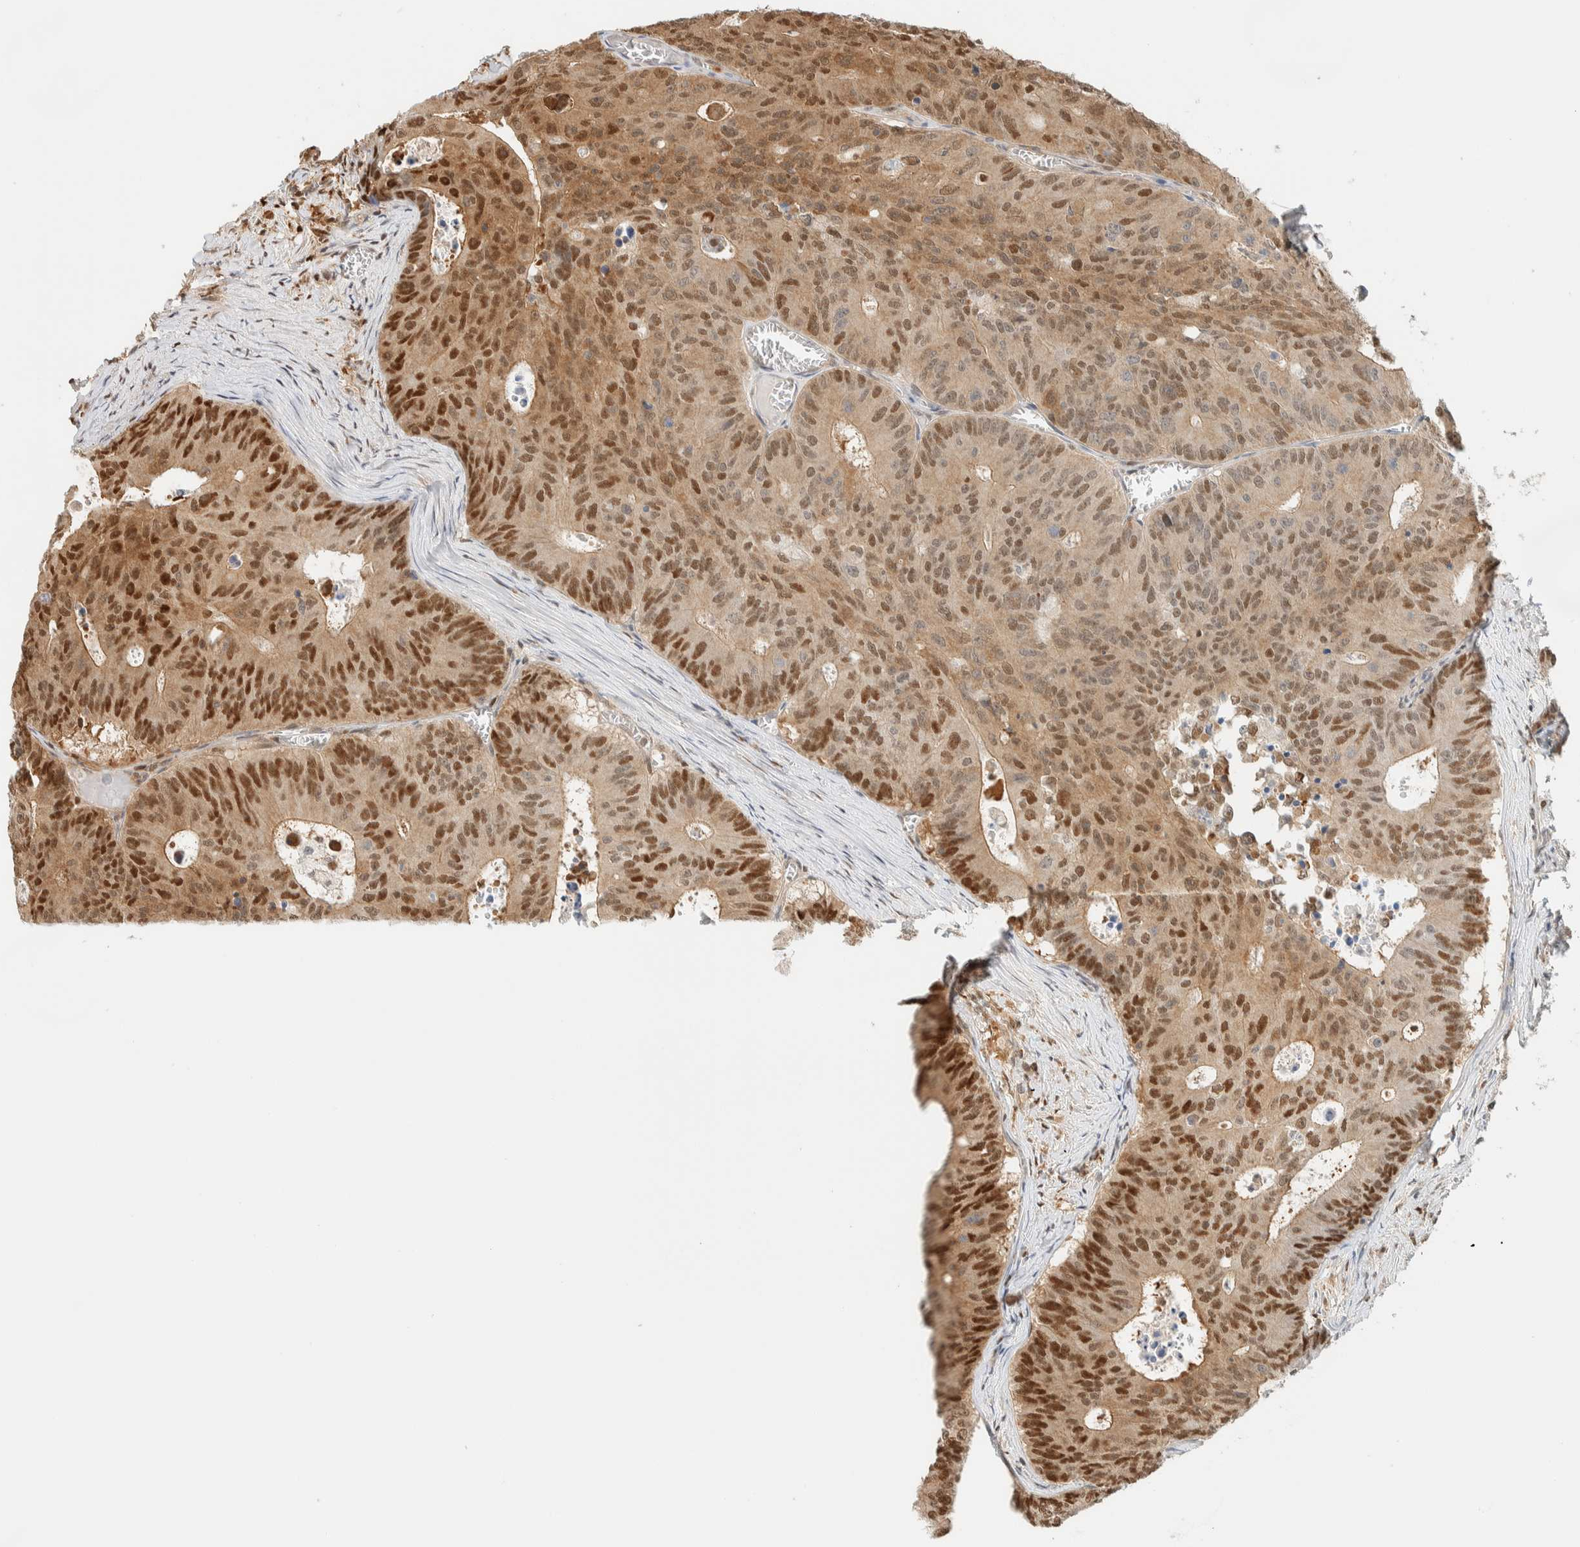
{"staining": {"intensity": "strong", "quantity": ">75%", "location": "cytoplasmic/membranous,nuclear"}, "tissue": "colorectal cancer", "cell_type": "Tumor cells", "image_type": "cancer", "snomed": [{"axis": "morphology", "description": "Adenocarcinoma, NOS"}, {"axis": "topography", "description": "Colon"}], "caption": "This photomicrograph exhibits IHC staining of human adenocarcinoma (colorectal), with high strong cytoplasmic/membranous and nuclear positivity in approximately >75% of tumor cells.", "gene": "ZBTB37", "patient": {"sex": "male", "age": 87}}